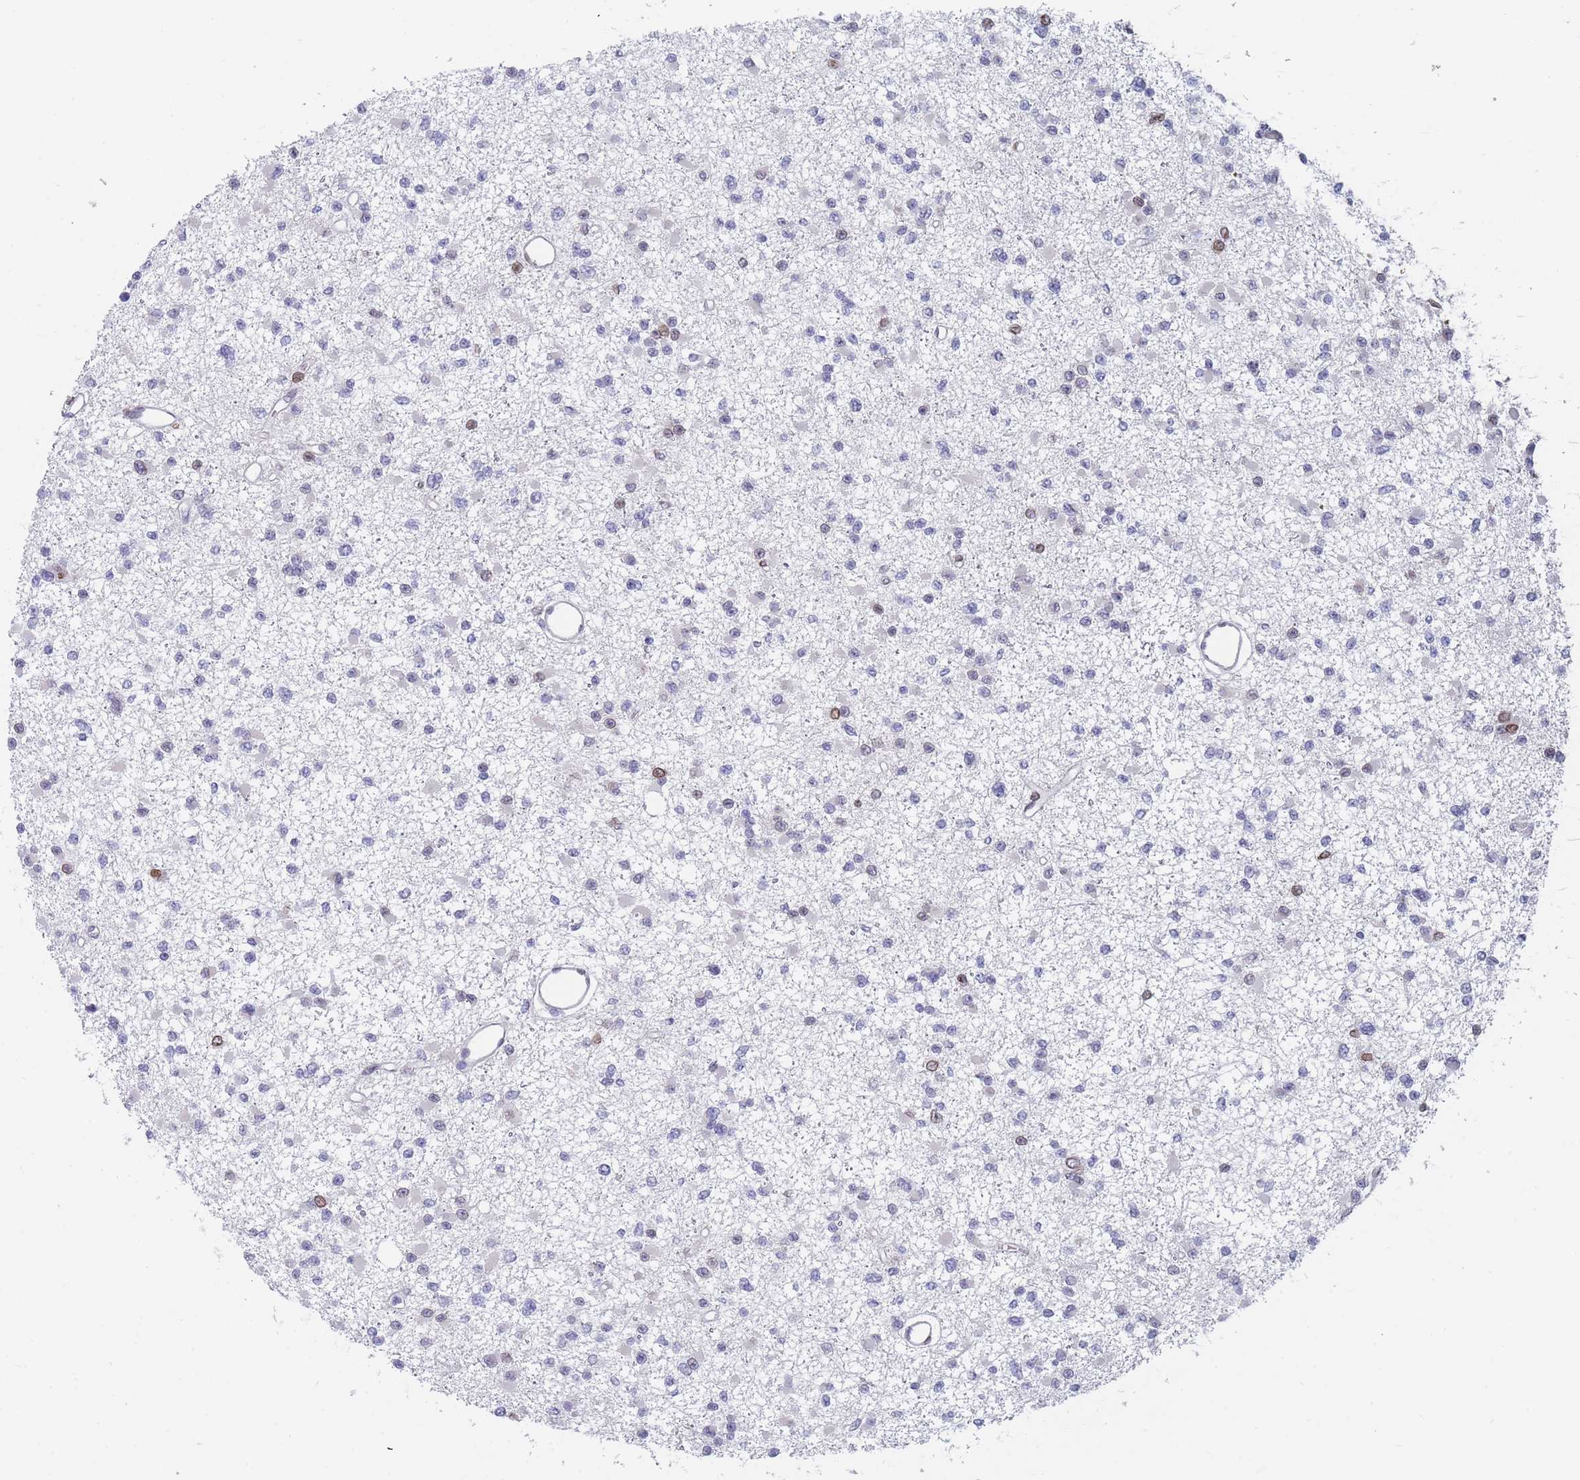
{"staining": {"intensity": "negative", "quantity": "none", "location": "none"}, "tissue": "glioma", "cell_type": "Tumor cells", "image_type": "cancer", "snomed": [{"axis": "morphology", "description": "Glioma, malignant, Low grade"}, {"axis": "topography", "description": "Brain"}], "caption": "Tumor cells are negative for brown protein staining in glioma. Brightfield microscopy of immunohistochemistry (IHC) stained with DAB (3,3'-diaminobenzidine) (brown) and hematoxylin (blue), captured at high magnification.", "gene": "ZBTB1", "patient": {"sex": "female", "age": 22}}